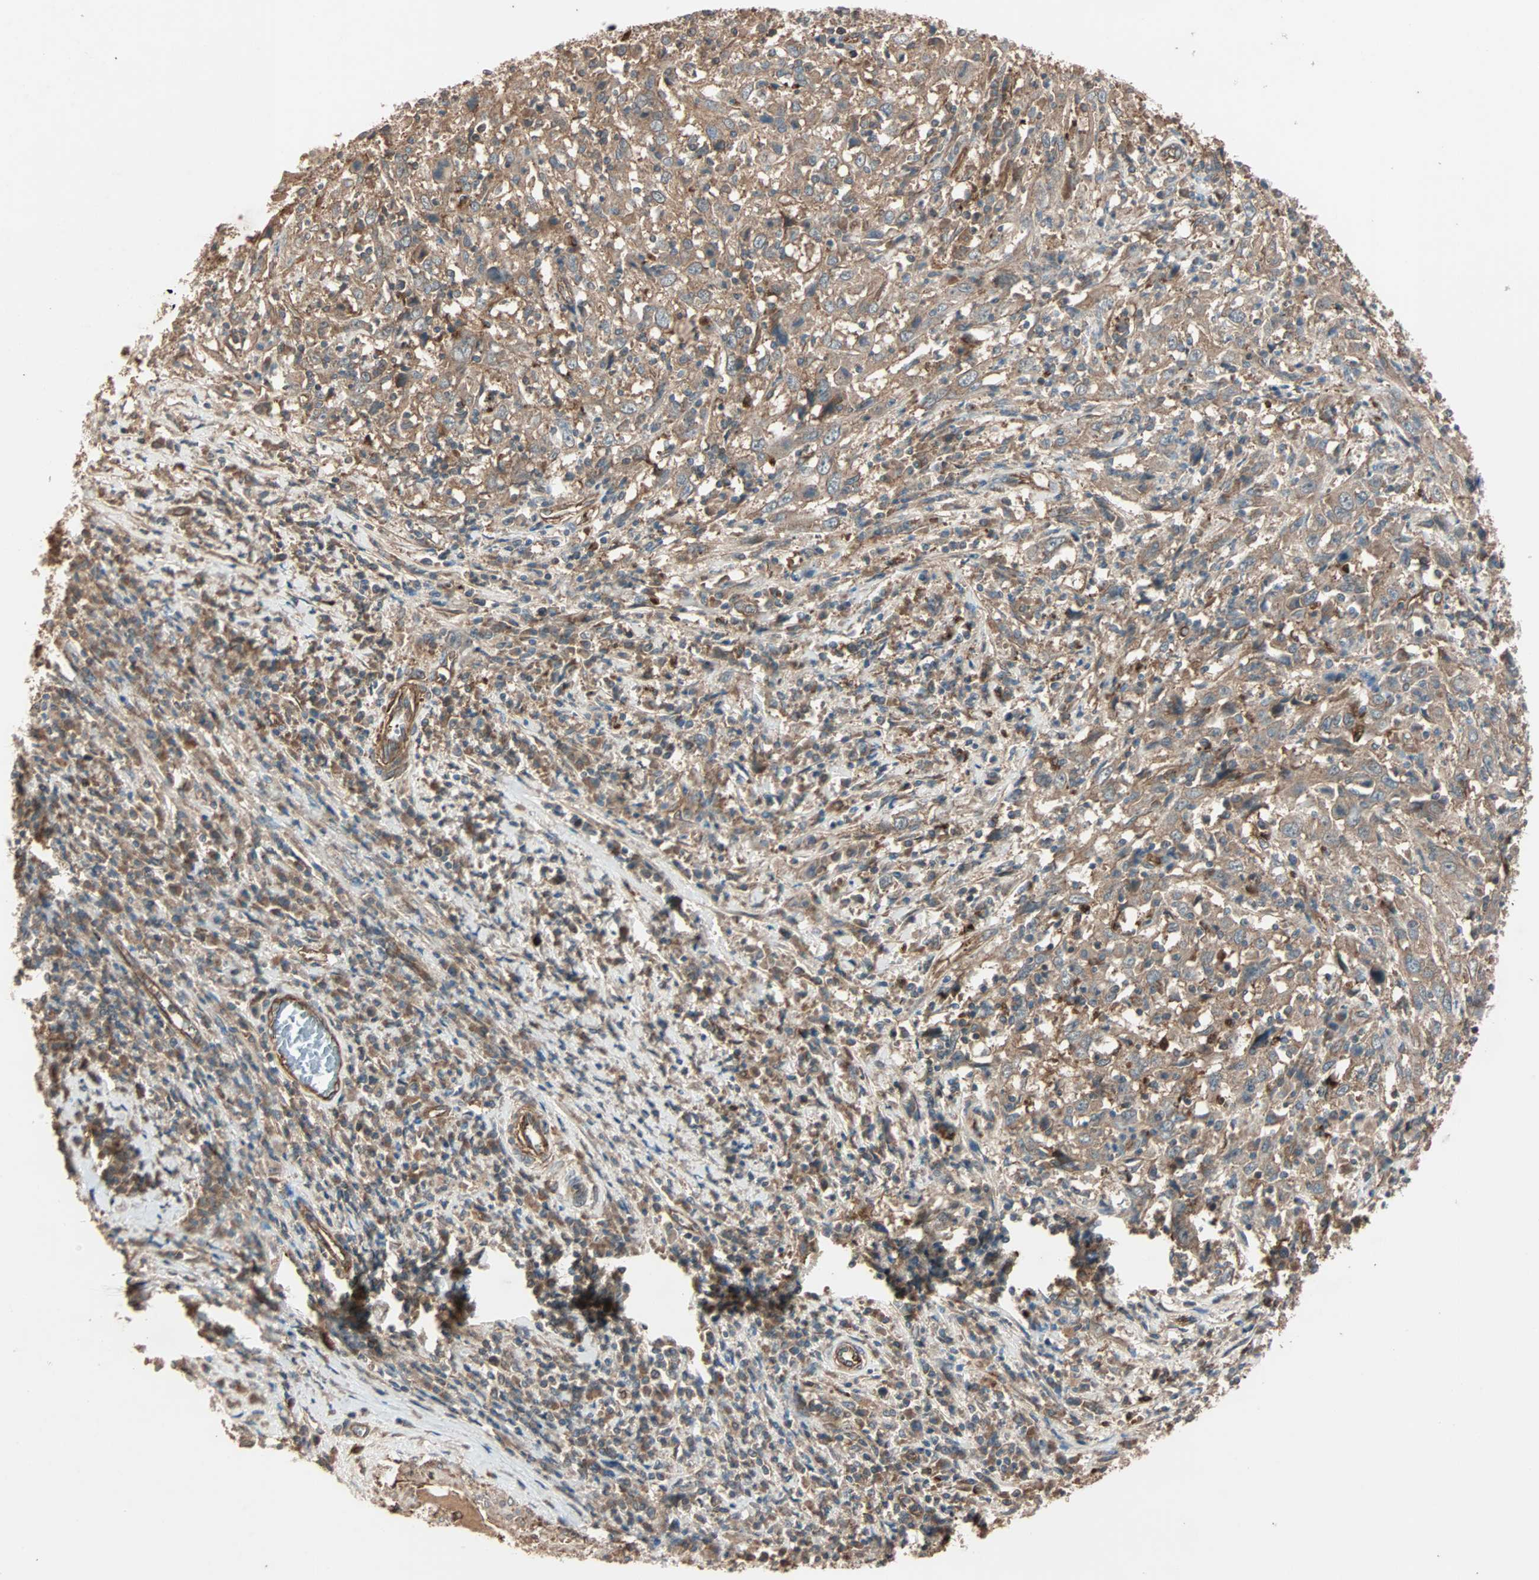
{"staining": {"intensity": "moderate", "quantity": ">75%", "location": "cytoplasmic/membranous"}, "tissue": "cervical cancer", "cell_type": "Tumor cells", "image_type": "cancer", "snomed": [{"axis": "morphology", "description": "Squamous cell carcinoma, NOS"}, {"axis": "topography", "description": "Cervix"}], "caption": "Cervical cancer (squamous cell carcinoma) stained for a protein (brown) reveals moderate cytoplasmic/membranous positive positivity in approximately >75% of tumor cells.", "gene": "GCK", "patient": {"sex": "female", "age": 46}}